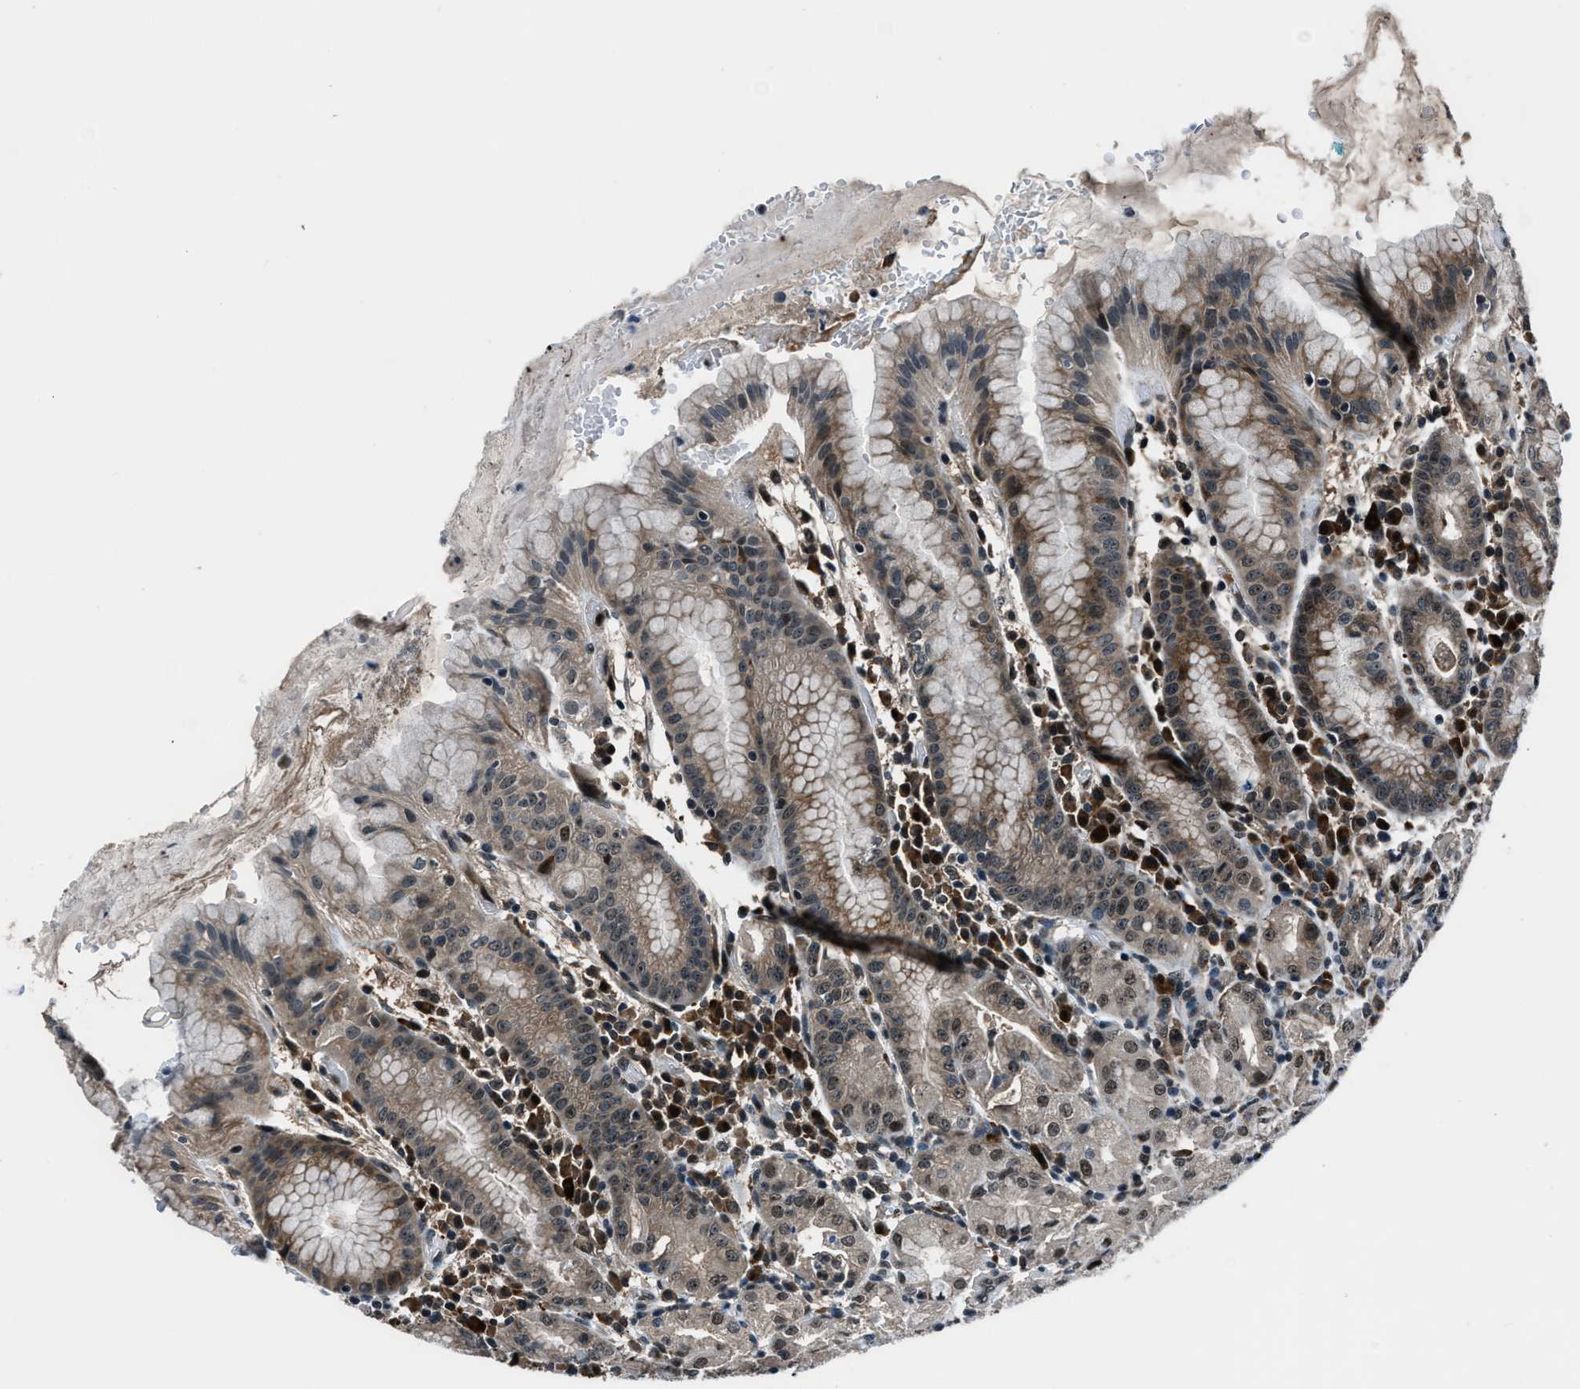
{"staining": {"intensity": "strong", "quantity": "25%-75%", "location": "cytoplasmic/membranous"}, "tissue": "stomach", "cell_type": "Glandular cells", "image_type": "normal", "snomed": [{"axis": "morphology", "description": "Normal tissue, NOS"}, {"axis": "topography", "description": "Stomach"}, {"axis": "topography", "description": "Stomach, lower"}], "caption": "A high-resolution image shows immunohistochemistry (IHC) staining of unremarkable stomach, which demonstrates strong cytoplasmic/membranous expression in about 25%-75% of glandular cells. (Stains: DAB in brown, nuclei in blue, Microscopy: brightfield microscopy at high magnification).", "gene": "ACTL9", "patient": {"sex": "female", "age": 75}}